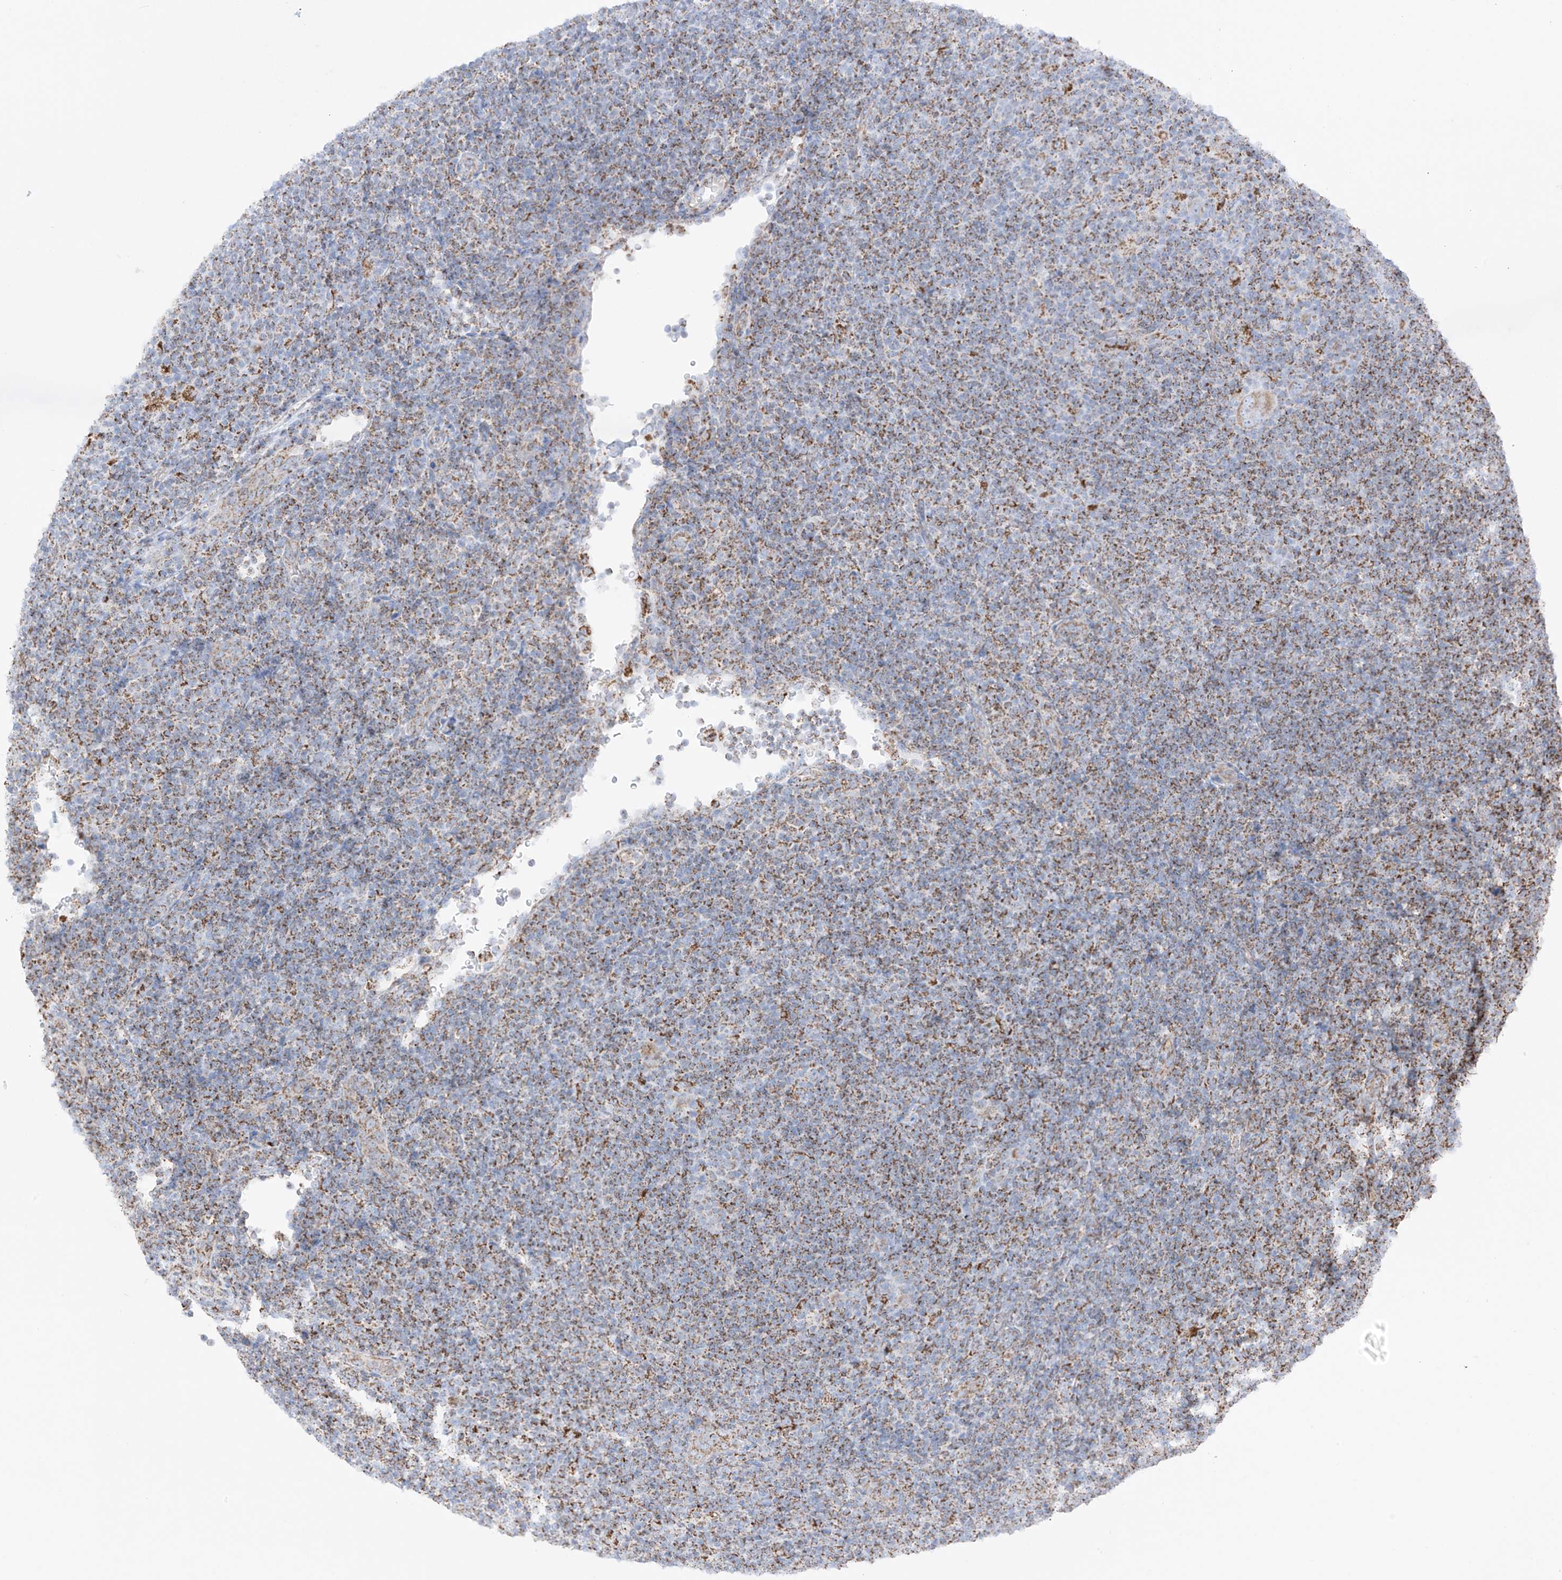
{"staining": {"intensity": "negative", "quantity": "none", "location": "none"}, "tissue": "lymphoma", "cell_type": "Tumor cells", "image_type": "cancer", "snomed": [{"axis": "morphology", "description": "Hodgkin's disease, NOS"}, {"axis": "topography", "description": "Lymph node"}], "caption": "There is no significant positivity in tumor cells of Hodgkin's disease.", "gene": "XKR3", "patient": {"sex": "female", "age": 57}}